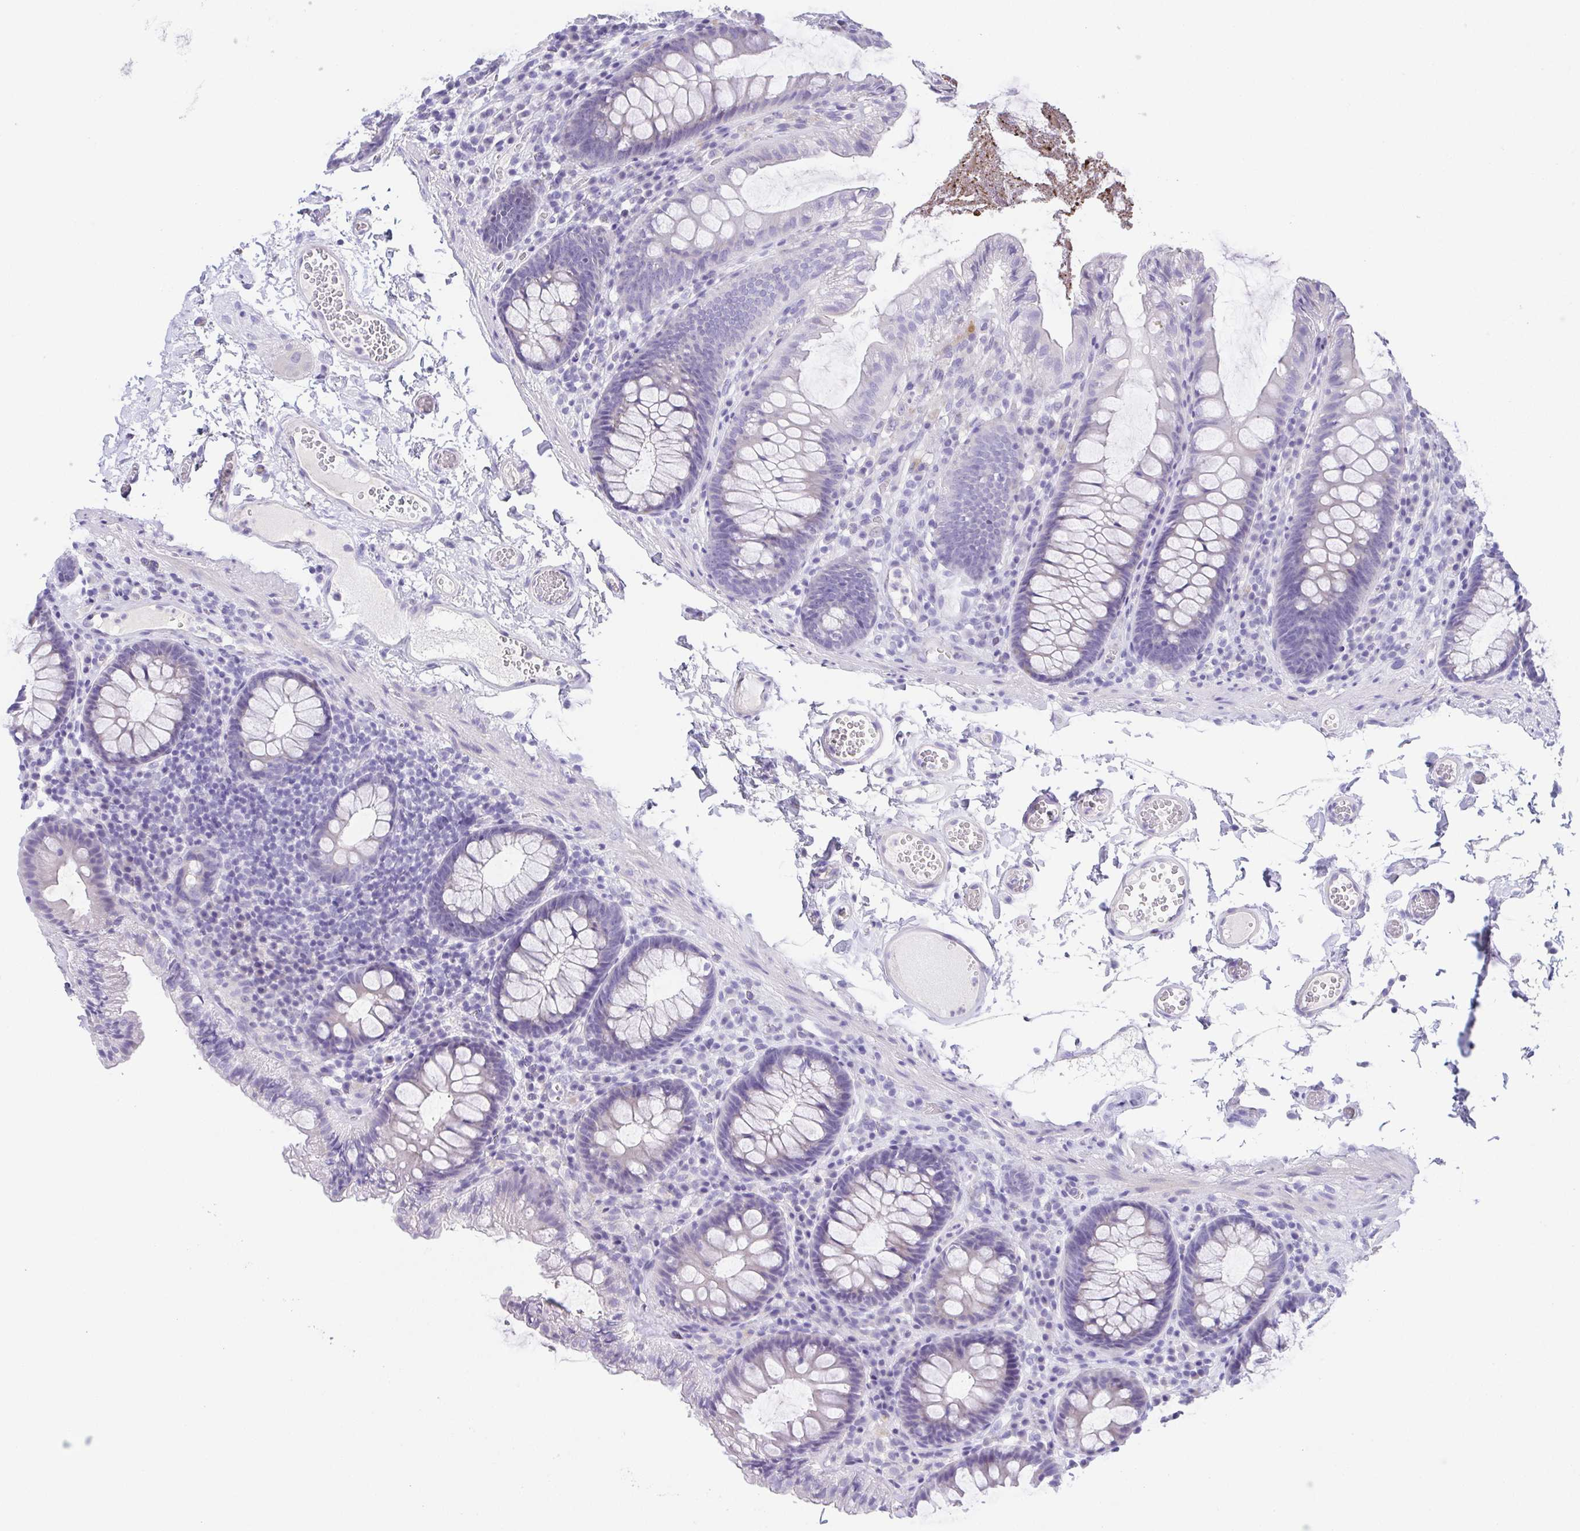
{"staining": {"intensity": "negative", "quantity": "none", "location": "none"}, "tissue": "colon", "cell_type": "Endothelial cells", "image_type": "normal", "snomed": [{"axis": "morphology", "description": "Normal tissue, NOS"}, {"axis": "topography", "description": "Colon"}, {"axis": "topography", "description": "Peripheral nerve tissue"}], "caption": "Colon stained for a protein using immunohistochemistry shows no staining endothelial cells.", "gene": "HAPLN2", "patient": {"sex": "male", "age": 84}}